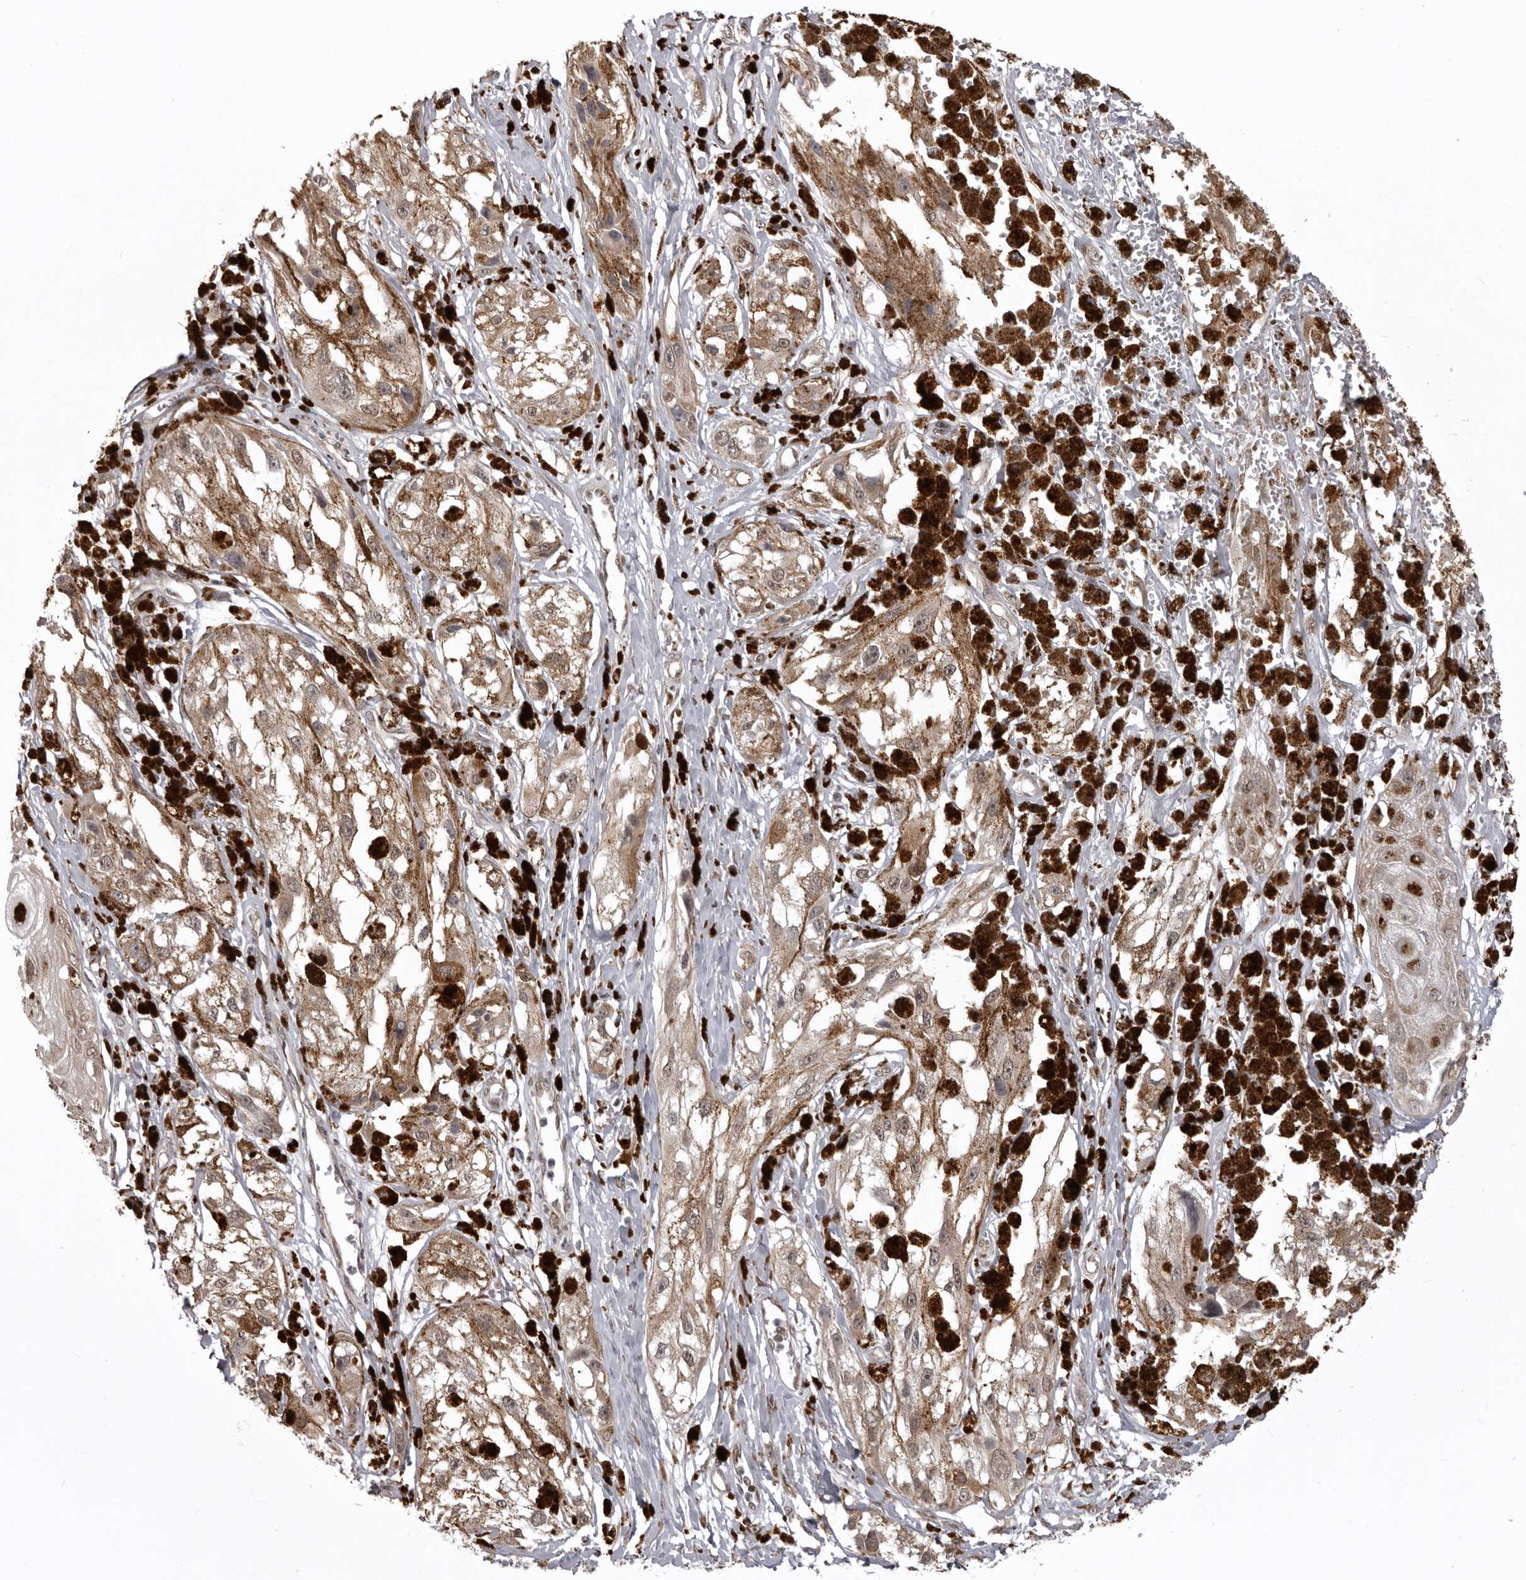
{"staining": {"intensity": "weak", "quantity": ">75%", "location": "cytoplasmic/membranous,nuclear"}, "tissue": "melanoma", "cell_type": "Tumor cells", "image_type": "cancer", "snomed": [{"axis": "morphology", "description": "Malignant melanoma, NOS"}, {"axis": "topography", "description": "Skin"}], "caption": "A low amount of weak cytoplasmic/membranous and nuclear staining is present in approximately >75% of tumor cells in melanoma tissue.", "gene": "C1orf109", "patient": {"sex": "male", "age": 88}}